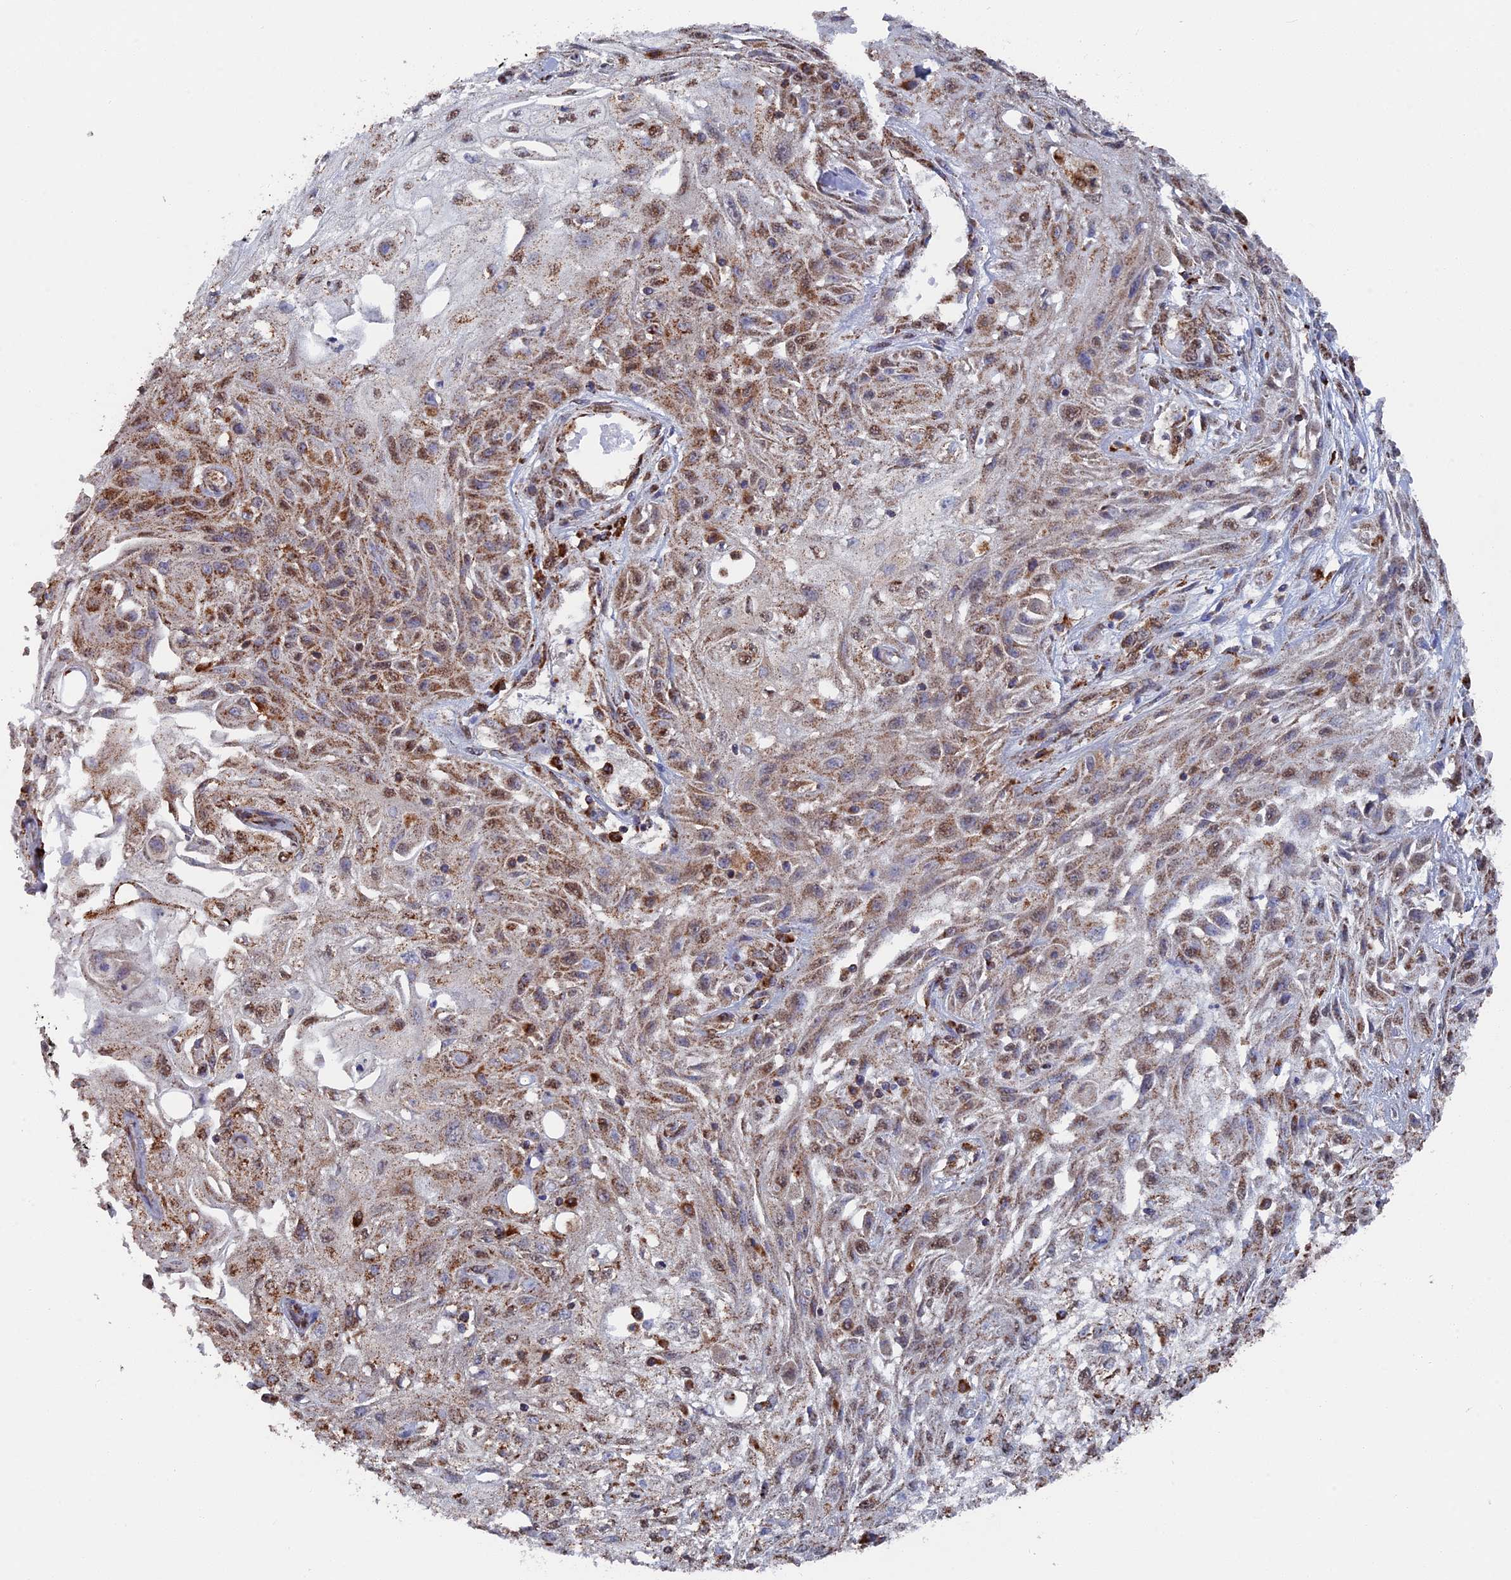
{"staining": {"intensity": "moderate", "quantity": ">75%", "location": "cytoplasmic/membranous,nuclear"}, "tissue": "skin cancer", "cell_type": "Tumor cells", "image_type": "cancer", "snomed": [{"axis": "morphology", "description": "Squamous cell carcinoma, NOS"}, {"axis": "morphology", "description": "Squamous cell carcinoma, metastatic, NOS"}, {"axis": "topography", "description": "Skin"}, {"axis": "topography", "description": "Lymph node"}], "caption": "An immunohistochemistry (IHC) histopathology image of neoplastic tissue is shown. Protein staining in brown labels moderate cytoplasmic/membranous and nuclear positivity in skin squamous cell carcinoma within tumor cells. (IHC, brightfield microscopy, high magnification).", "gene": "SMG9", "patient": {"sex": "male", "age": 75}}